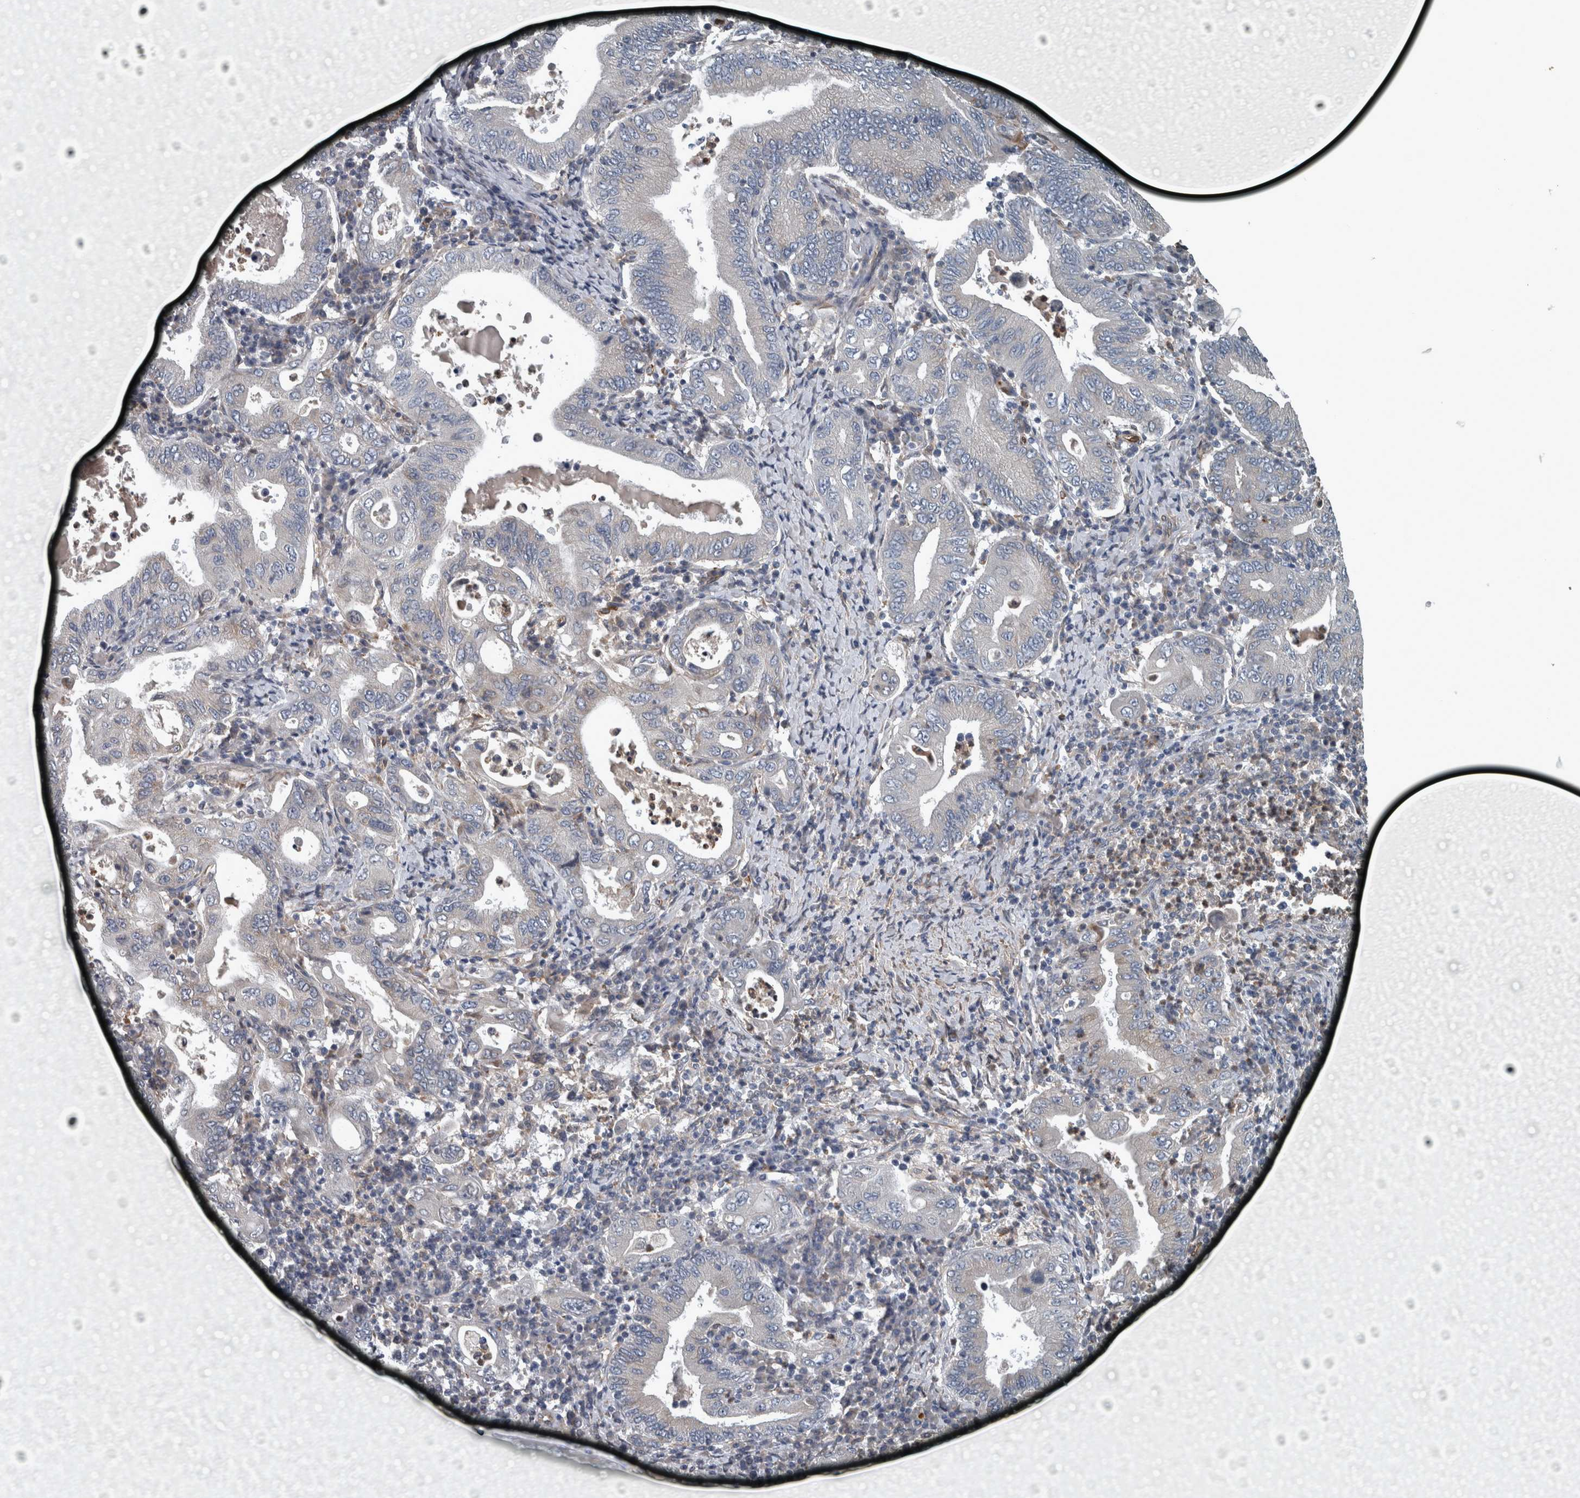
{"staining": {"intensity": "negative", "quantity": "none", "location": "none"}, "tissue": "stomach cancer", "cell_type": "Tumor cells", "image_type": "cancer", "snomed": [{"axis": "morphology", "description": "Normal tissue, NOS"}, {"axis": "morphology", "description": "Adenocarcinoma, NOS"}, {"axis": "topography", "description": "Esophagus"}, {"axis": "topography", "description": "Stomach, upper"}, {"axis": "topography", "description": "Peripheral nerve tissue"}], "caption": "A photomicrograph of adenocarcinoma (stomach) stained for a protein displays no brown staining in tumor cells.", "gene": "EXOC8", "patient": {"sex": "male", "age": 62}}